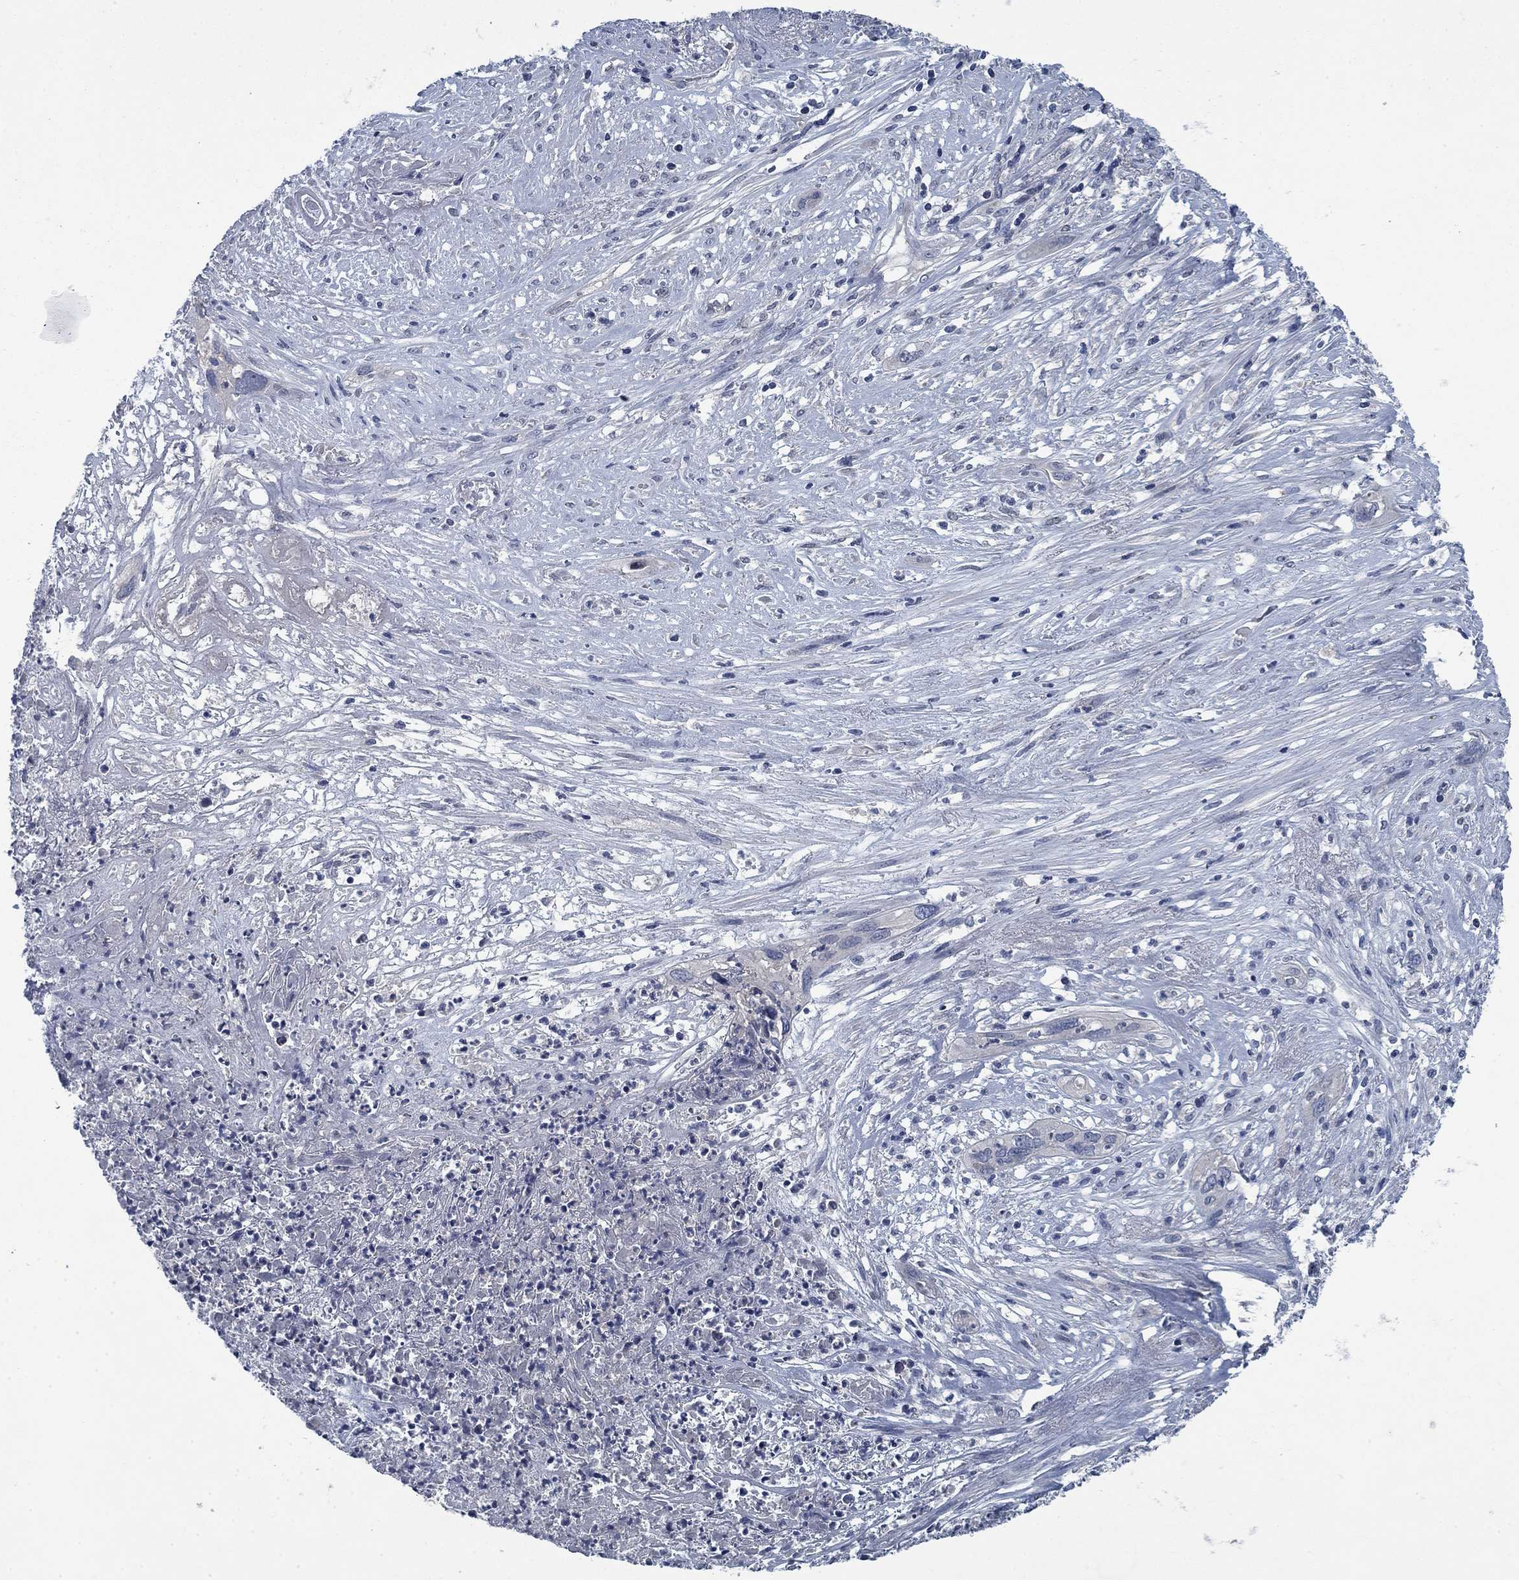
{"staining": {"intensity": "negative", "quantity": "none", "location": "none"}, "tissue": "cervical cancer", "cell_type": "Tumor cells", "image_type": "cancer", "snomed": [{"axis": "morphology", "description": "Squamous cell carcinoma, NOS"}, {"axis": "topography", "description": "Cervix"}], "caption": "The histopathology image shows no staining of tumor cells in cervical squamous cell carcinoma. The staining was performed using DAB (3,3'-diaminobenzidine) to visualize the protein expression in brown, while the nuclei were stained in blue with hematoxylin (Magnification: 20x).", "gene": "PNMA8A", "patient": {"sex": "female", "age": 57}}